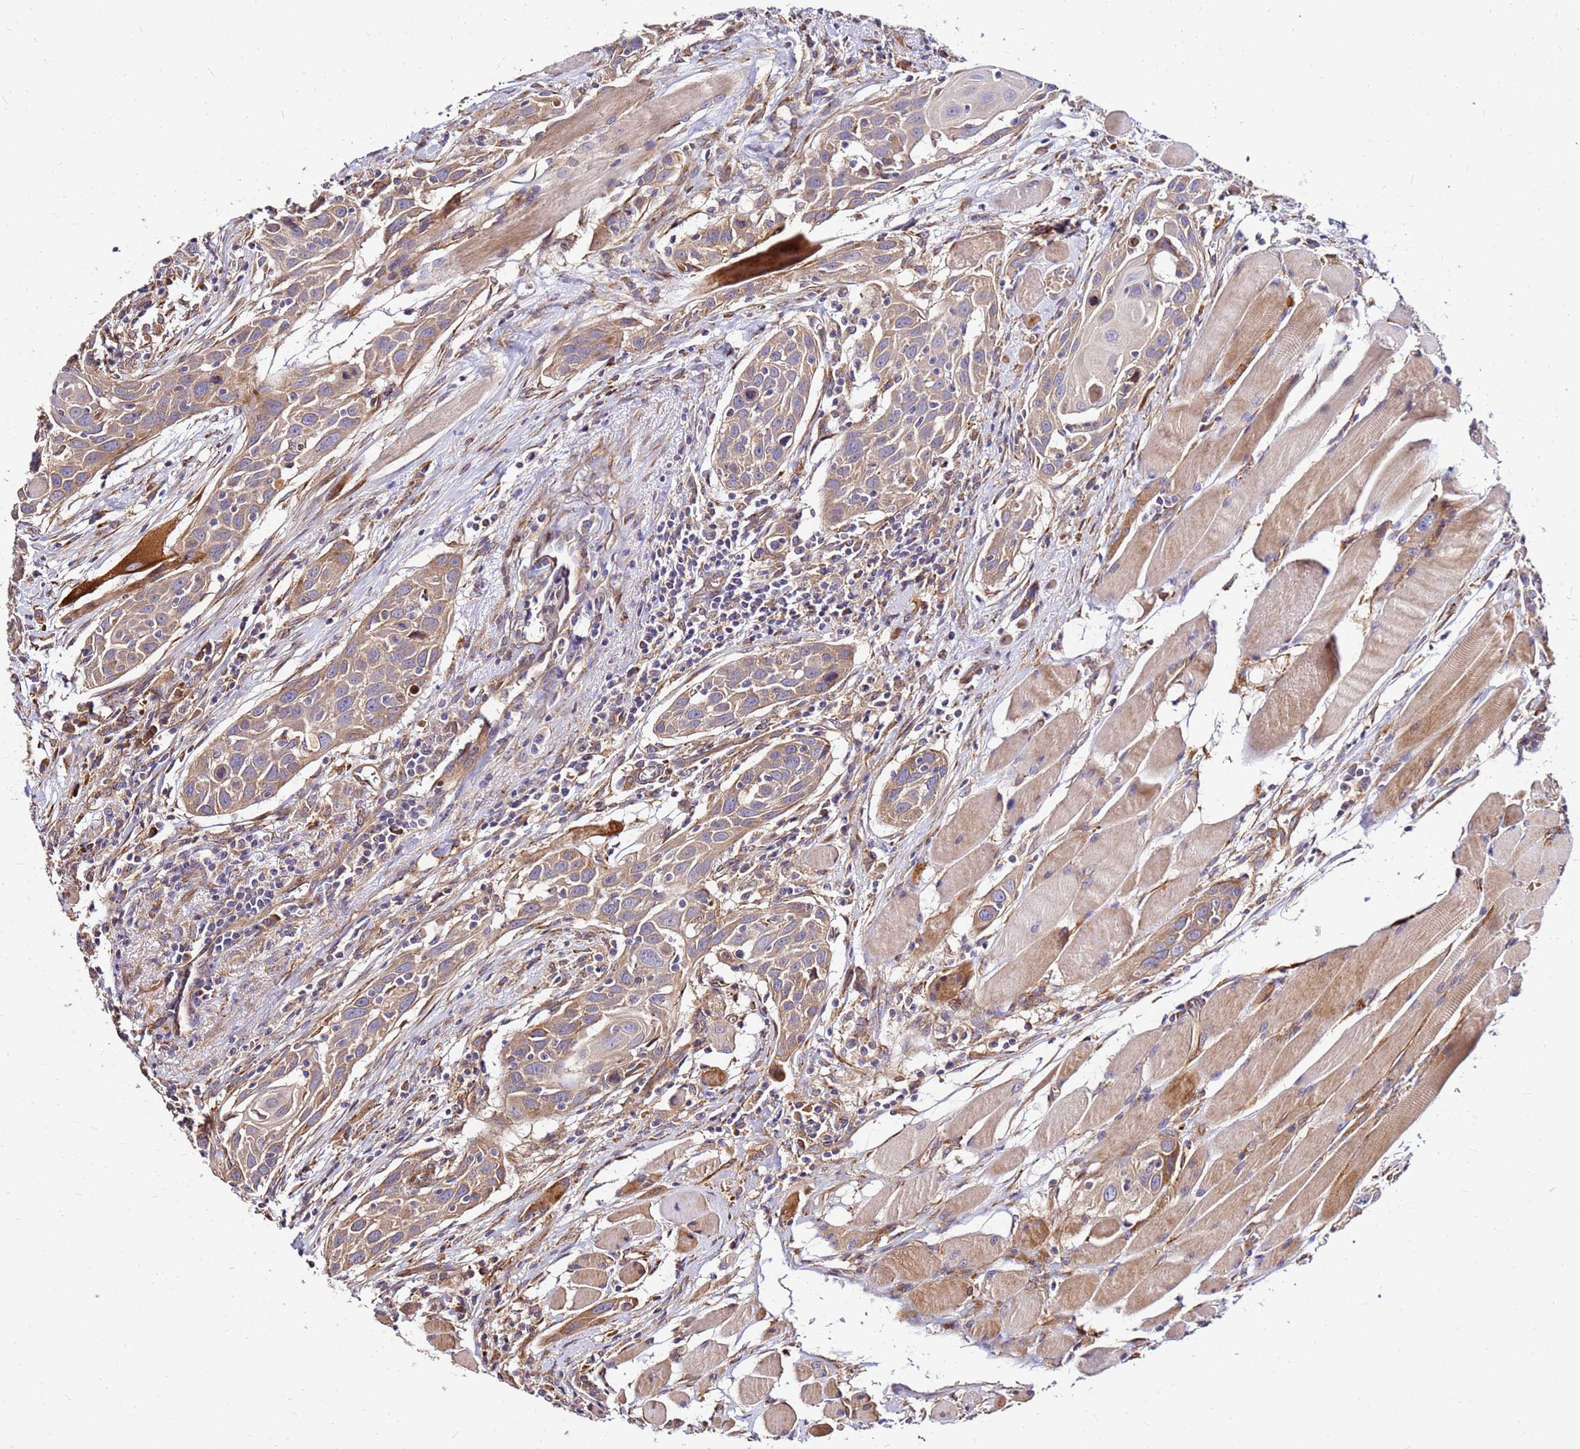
{"staining": {"intensity": "moderate", "quantity": ">75%", "location": "cytoplasmic/membranous"}, "tissue": "head and neck cancer", "cell_type": "Tumor cells", "image_type": "cancer", "snomed": [{"axis": "morphology", "description": "Squamous cell carcinoma, NOS"}, {"axis": "topography", "description": "Oral tissue"}, {"axis": "topography", "description": "Head-Neck"}], "caption": "This image exhibits immunohistochemistry staining of human squamous cell carcinoma (head and neck), with medium moderate cytoplasmic/membranous staining in approximately >75% of tumor cells.", "gene": "WWC2", "patient": {"sex": "female", "age": 50}}